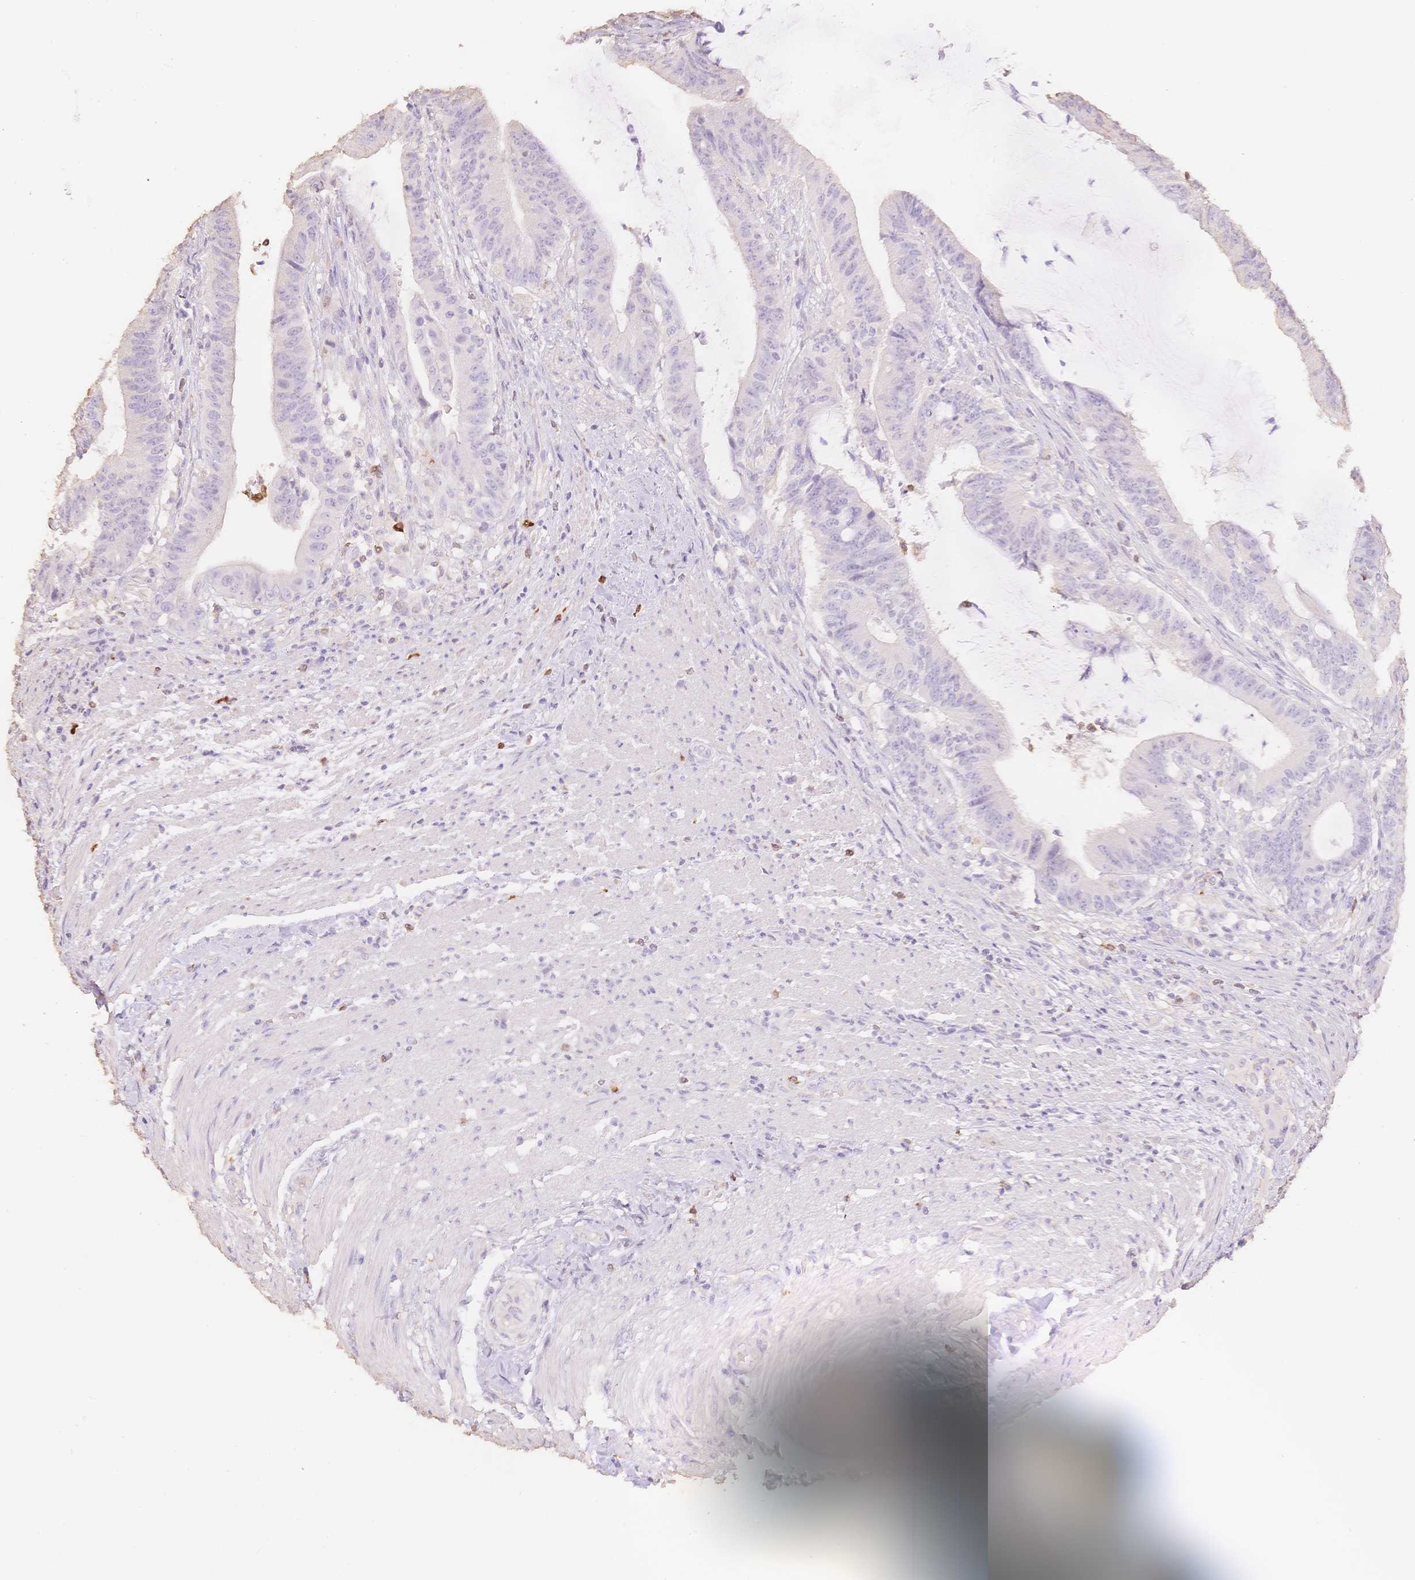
{"staining": {"intensity": "negative", "quantity": "none", "location": "none"}, "tissue": "colorectal cancer", "cell_type": "Tumor cells", "image_type": "cancer", "snomed": [{"axis": "morphology", "description": "Adenocarcinoma, NOS"}, {"axis": "topography", "description": "Colon"}], "caption": "Tumor cells show no significant positivity in colorectal adenocarcinoma.", "gene": "MBOAT7", "patient": {"sex": "female", "age": 43}}